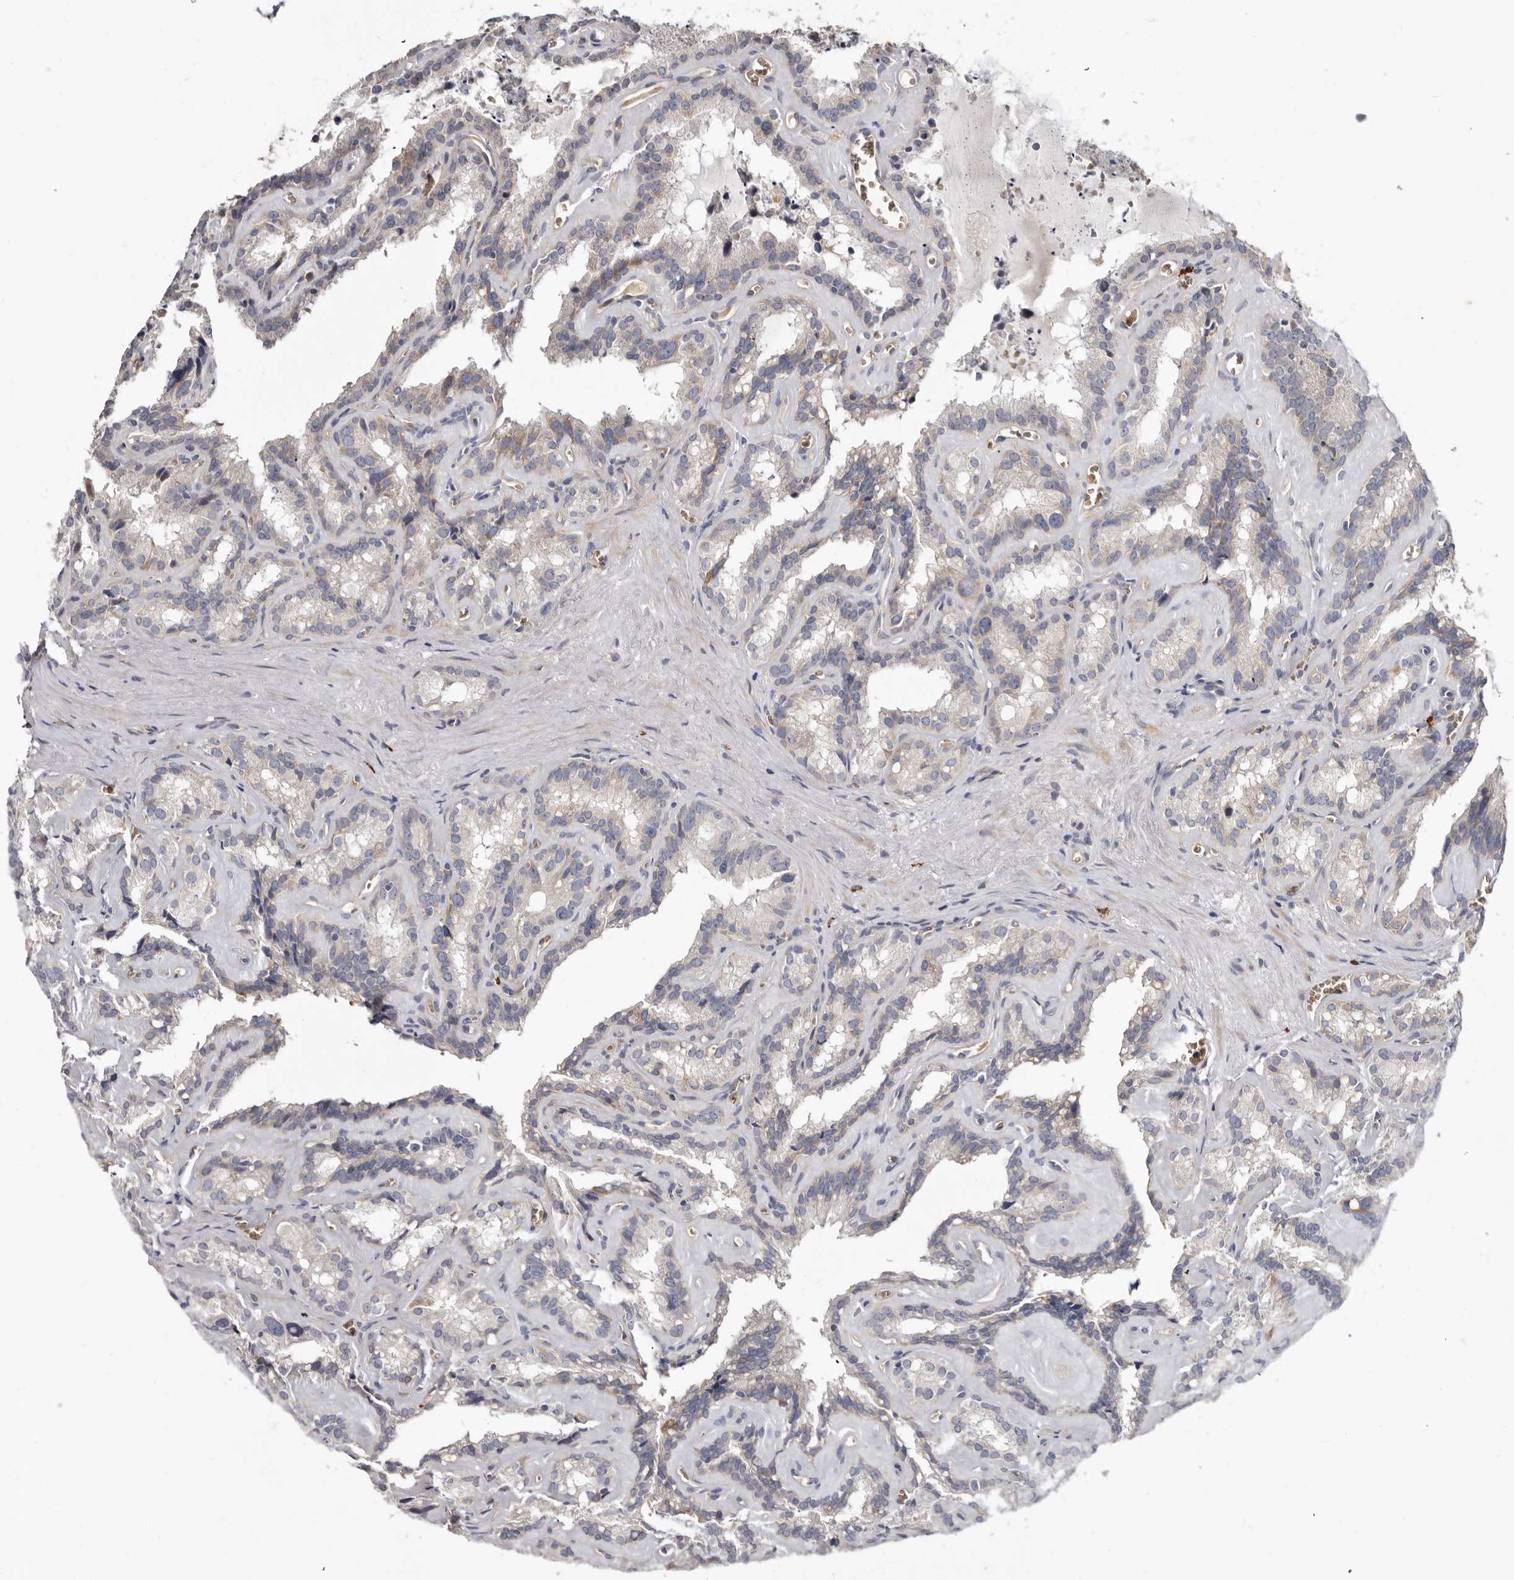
{"staining": {"intensity": "weak", "quantity": "<25%", "location": "cytoplasmic/membranous"}, "tissue": "seminal vesicle", "cell_type": "Glandular cells", "image_type": "normal", "snomed": [{"axis": "morphology", "description": "Normal tissue, NOS"}, {"axis": "topography", "description": "Prostate"}, {"axis": "topography", "description": "Seminal veicle"}], "caption": "Photomicrograph shows no protein expression in glandular cells of unremarkable seminal vesicle.", "gene": "SPTA1", "patient": {"sex": "male", "age": 59}}